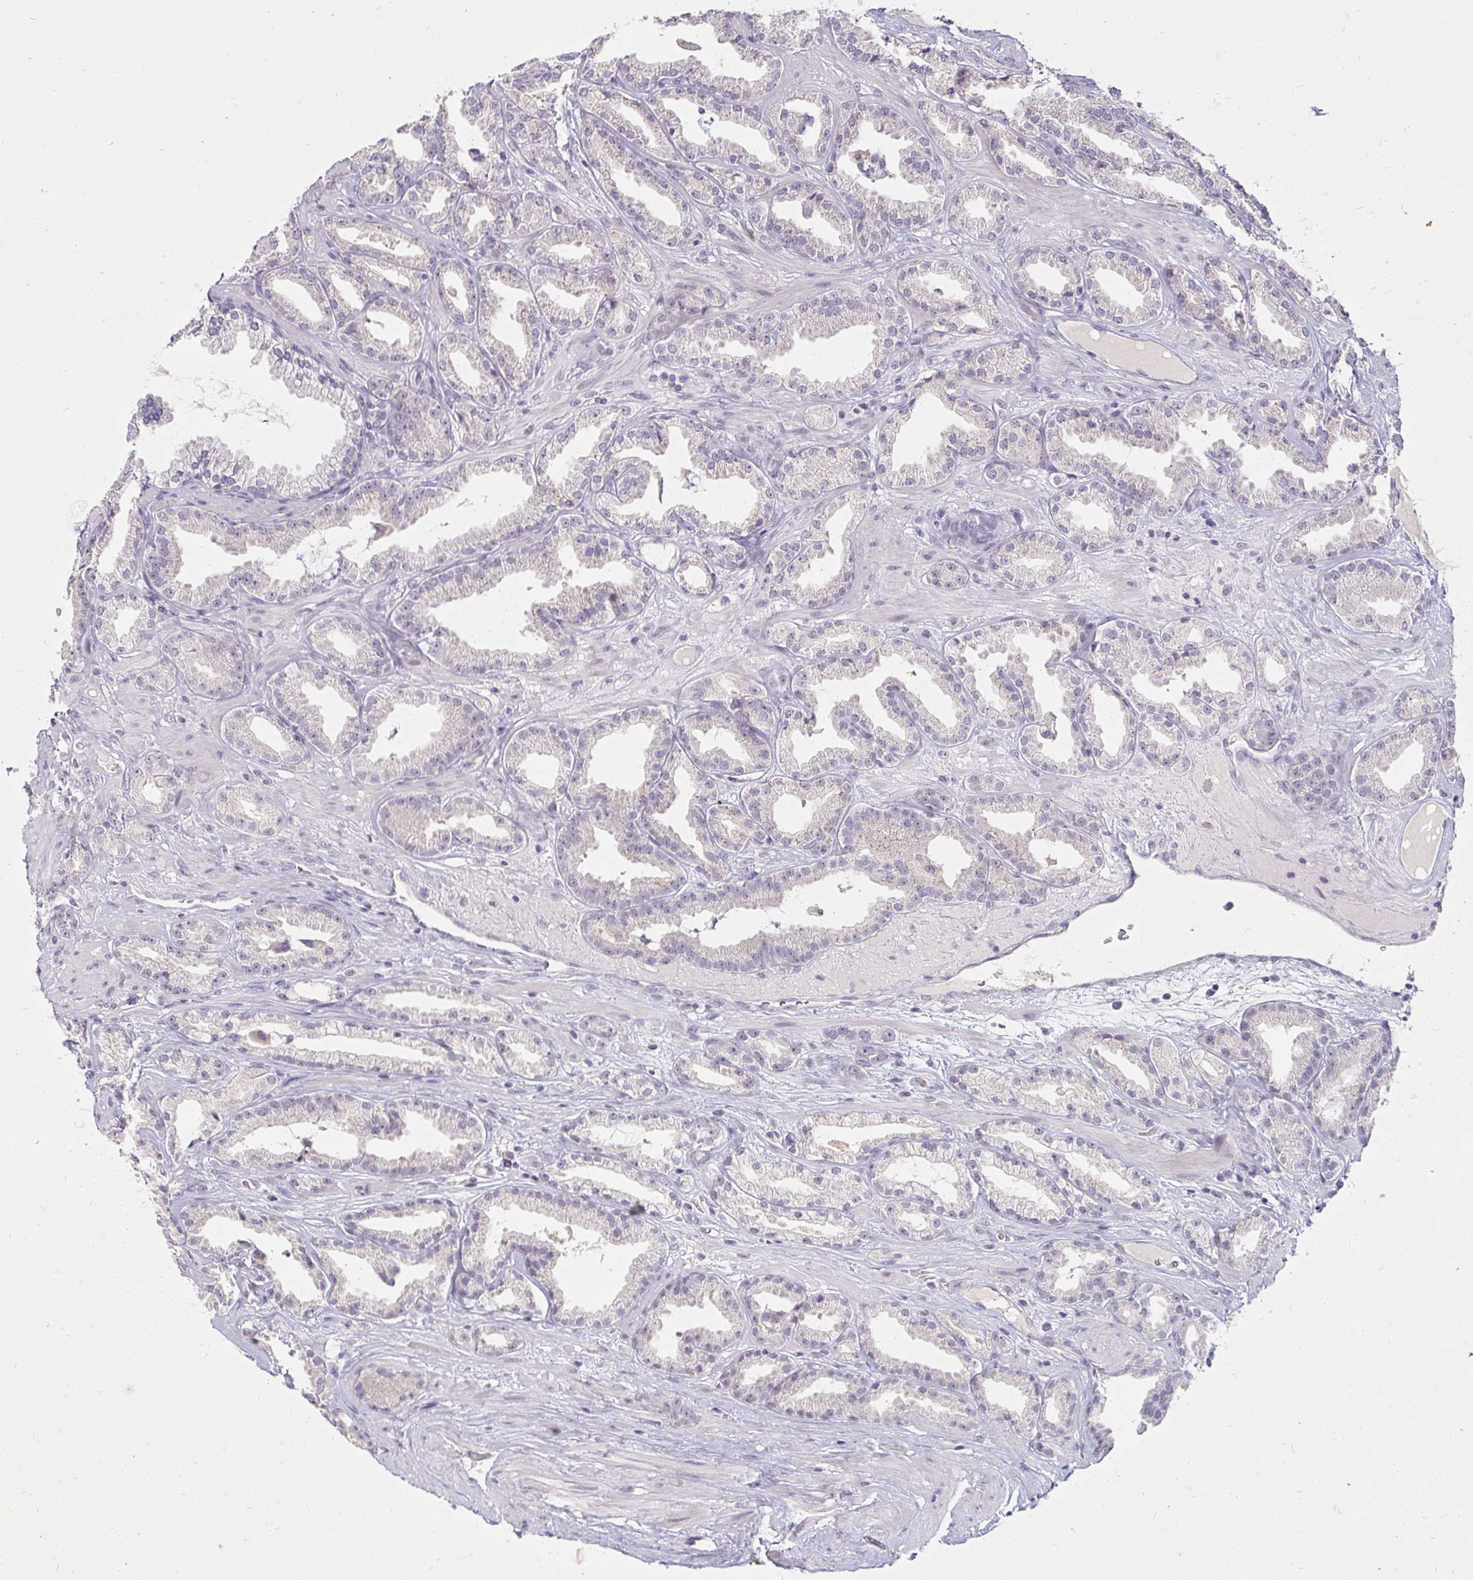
{"staining": {"intensity": "negative", "quantity": "none", "location": "none"}, "tissue": "prostate cancer", "cell_type": "Tumor cells", "image_type": "cancer", "snomed": [{"axis": "morphology", "description": "Adenocarcinoma, Low grade"}, {"axis": "topography", "description": "Prostate"}], "caption": "DAB (3,3'-diaminobenzidine) immunohistochemical staining of prostate cancer shows no significant expression in tumor cells.", "gene": "DDN", "patient": {"sex": "male", "age": 61}}